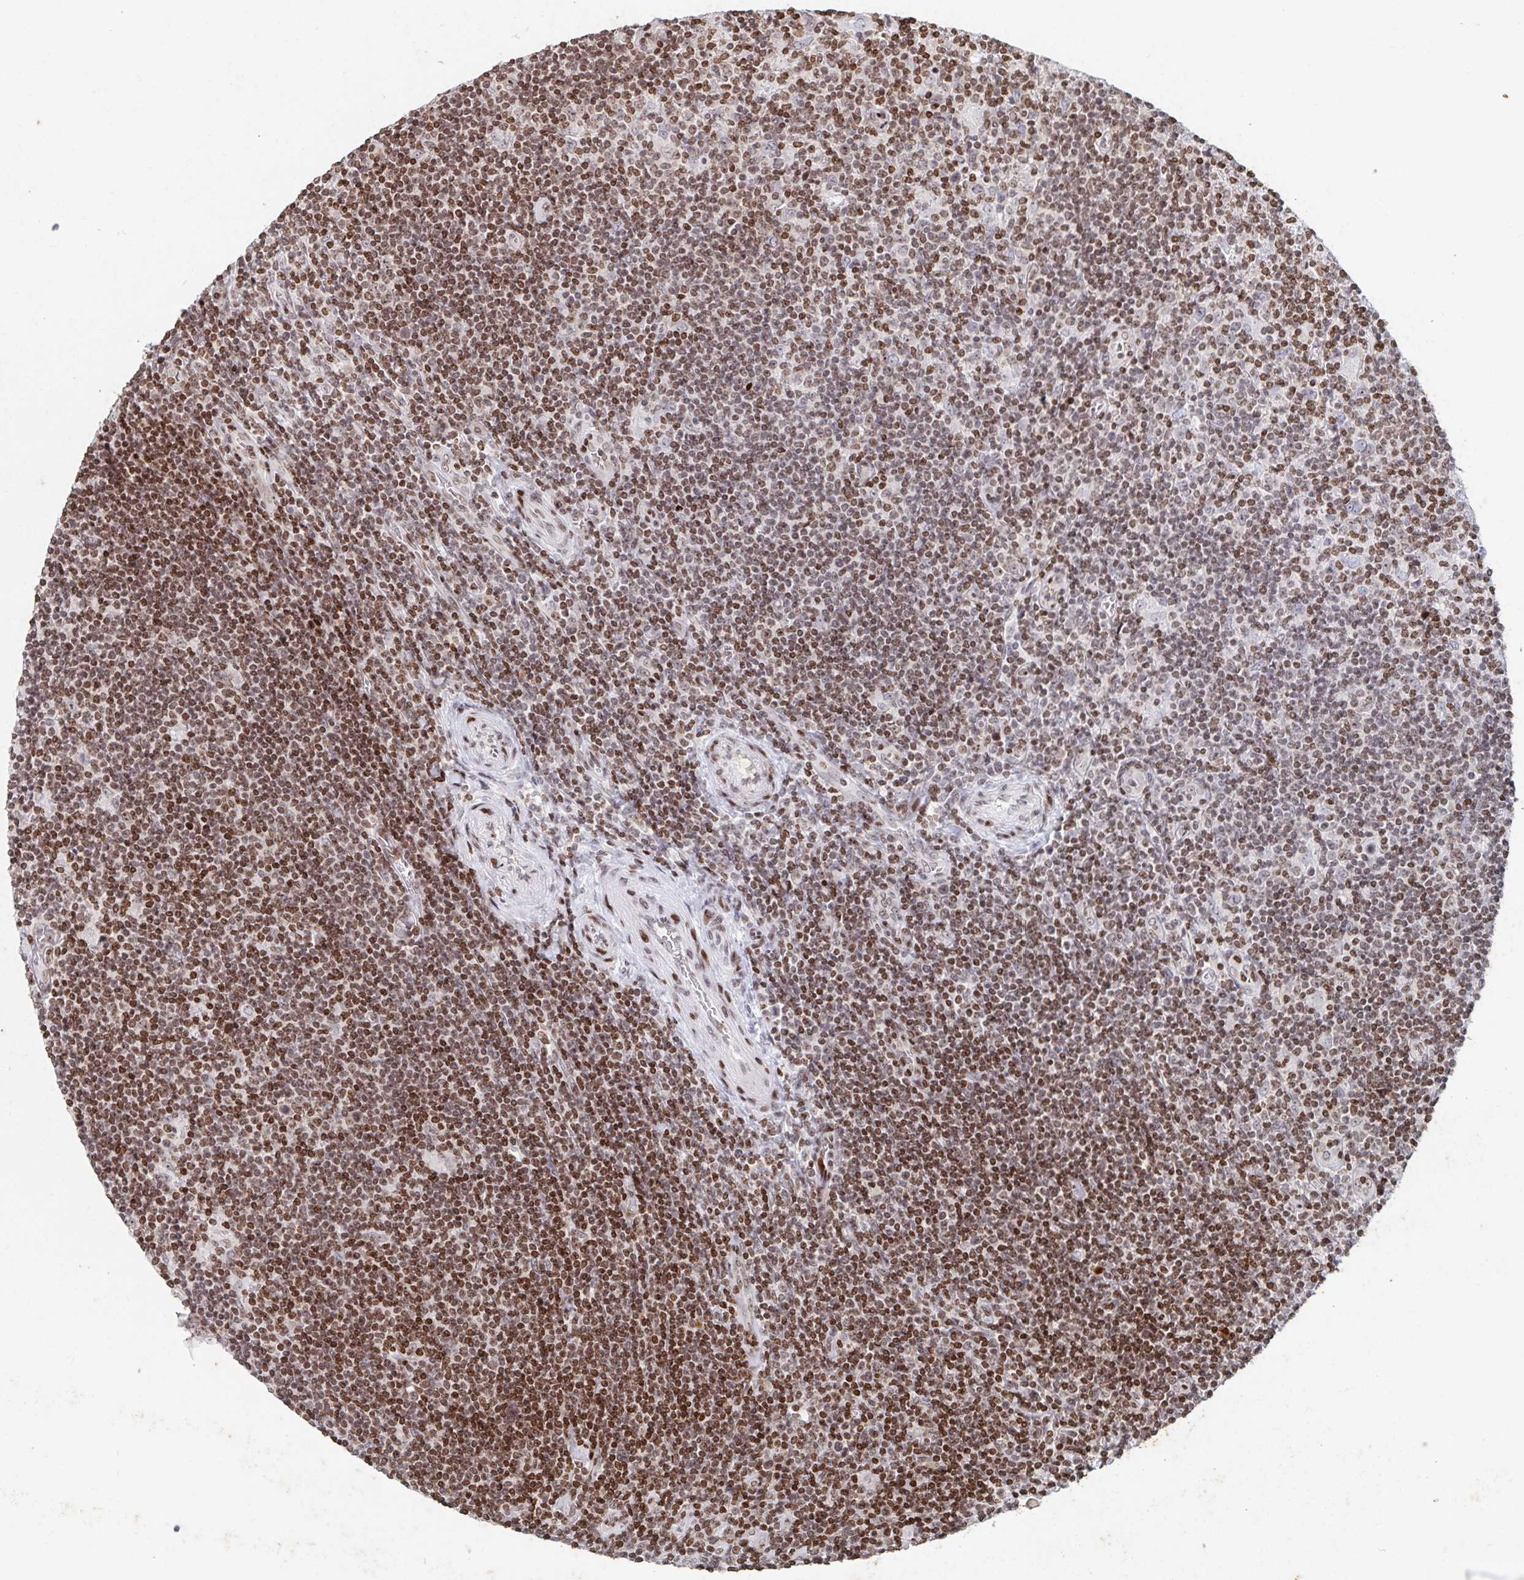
{"staining": {"intensity": "weak", "quantity": "<25%", "location": "nuclear"}, "tissue": "lymphoma", "cell_type": "Tumor cells", "image_type": "cancer", "snomed": [{"axis": "morphology", "description": "Hodgkin's disease, NOS"}, {"axis": "topography", "description": "Lymph node"}], "caption": "IHC micrograph of neoplastic tissue: human lymphoma stained with DAB exhibits no significant protein expression in tumor cells.", "gene": "C19orf53", "patient": {"sex": "male", "age": 40}}